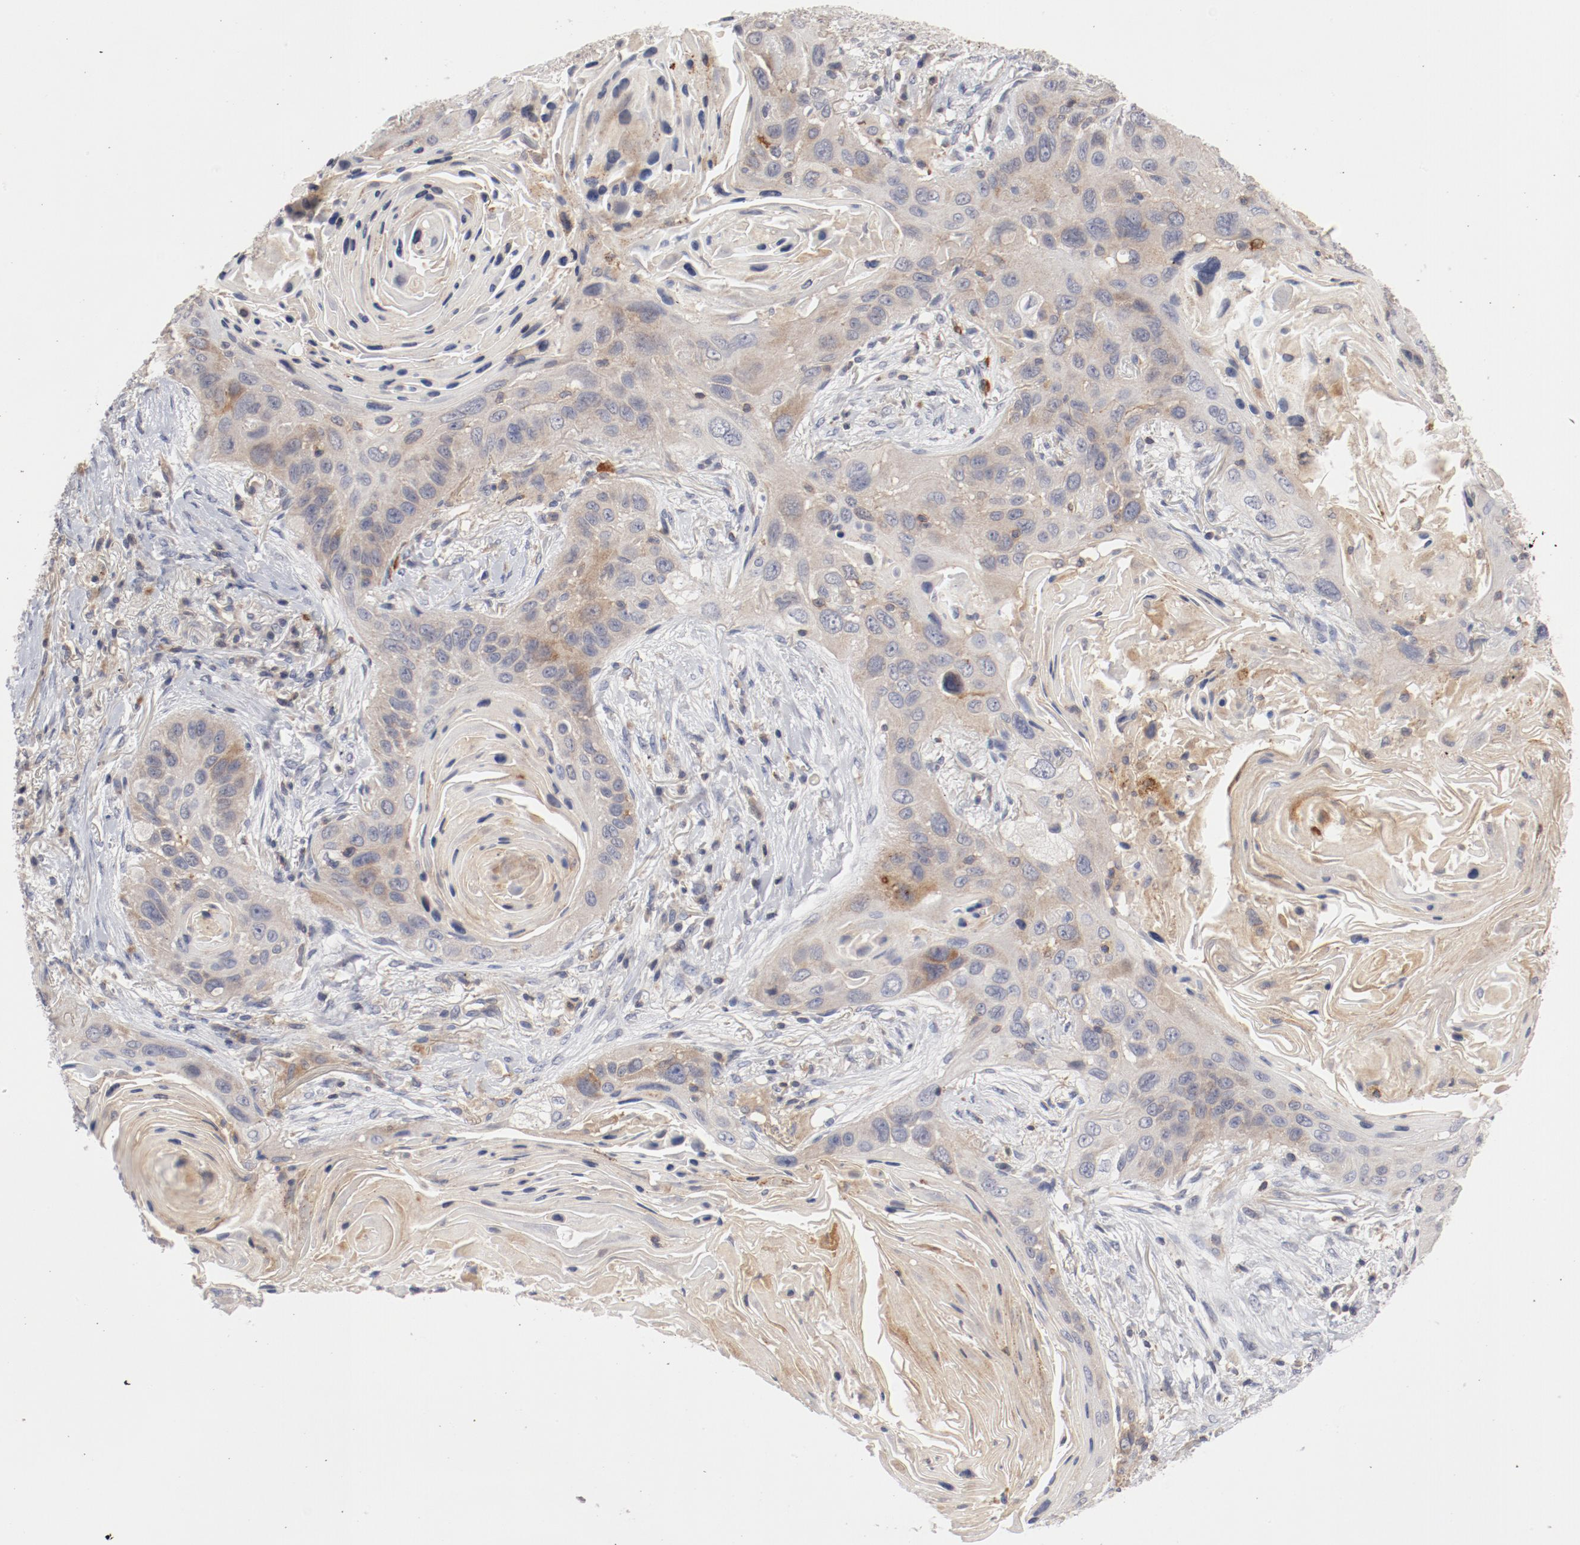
{"staining": {"intensity": "weak", "quantity": "25%-75%", "location": "cytoplasmic/membranous"}, "tissue": "lung cancer", "cell_type": "Tumor cells", "image_type": "cancer", "snomed": [{"axis": "morphology", "description": "Squamous cell carcinoma, NOS"}, {"axis": "topography", "description": "Lung"}], "caption": "Protein staining of lung cancer tissue shows weak cytoplasmic/membranous positivity in about 25%-75% of tumor cells.", "gene": "CBL", "patient": {"sex": "female", "age": 67}}